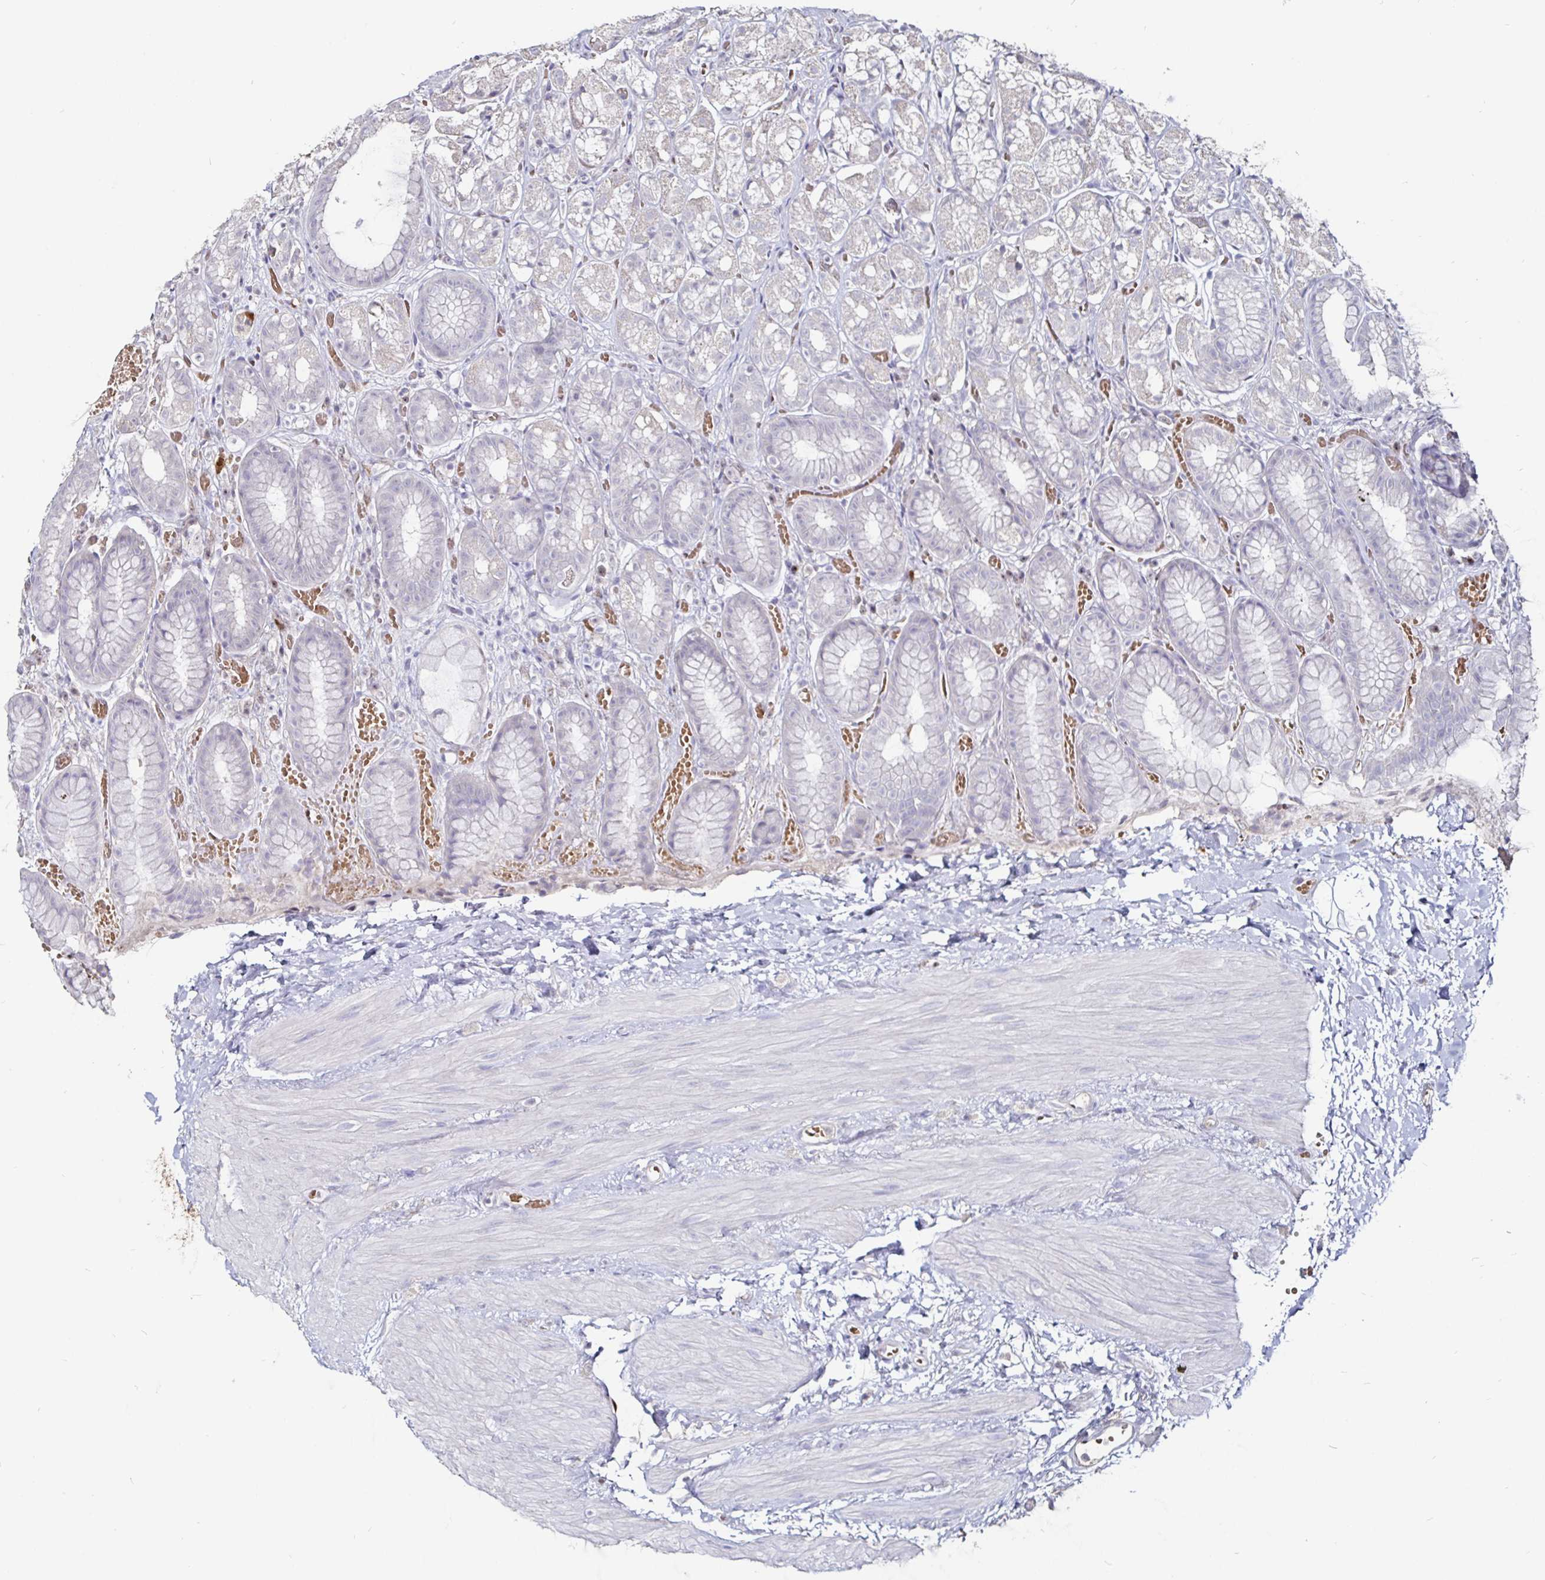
{"staining": {"intensity": "negative", "quantity": "none", "location": "none"}, "tissue": "stomach", "cell_type": "Glandular cells", "image_type": "normal", "snomed": [{"axis": "morphology", "description": "Normal tissue, NOS"}, {"axis": "topography", "description": "Stomach"}], "caption": "The immunohistochemistry image has no significant positivity in glandular cells of stomach.", "gene": "FAIM2", "patient": {"sex": "male", "age": 70}}